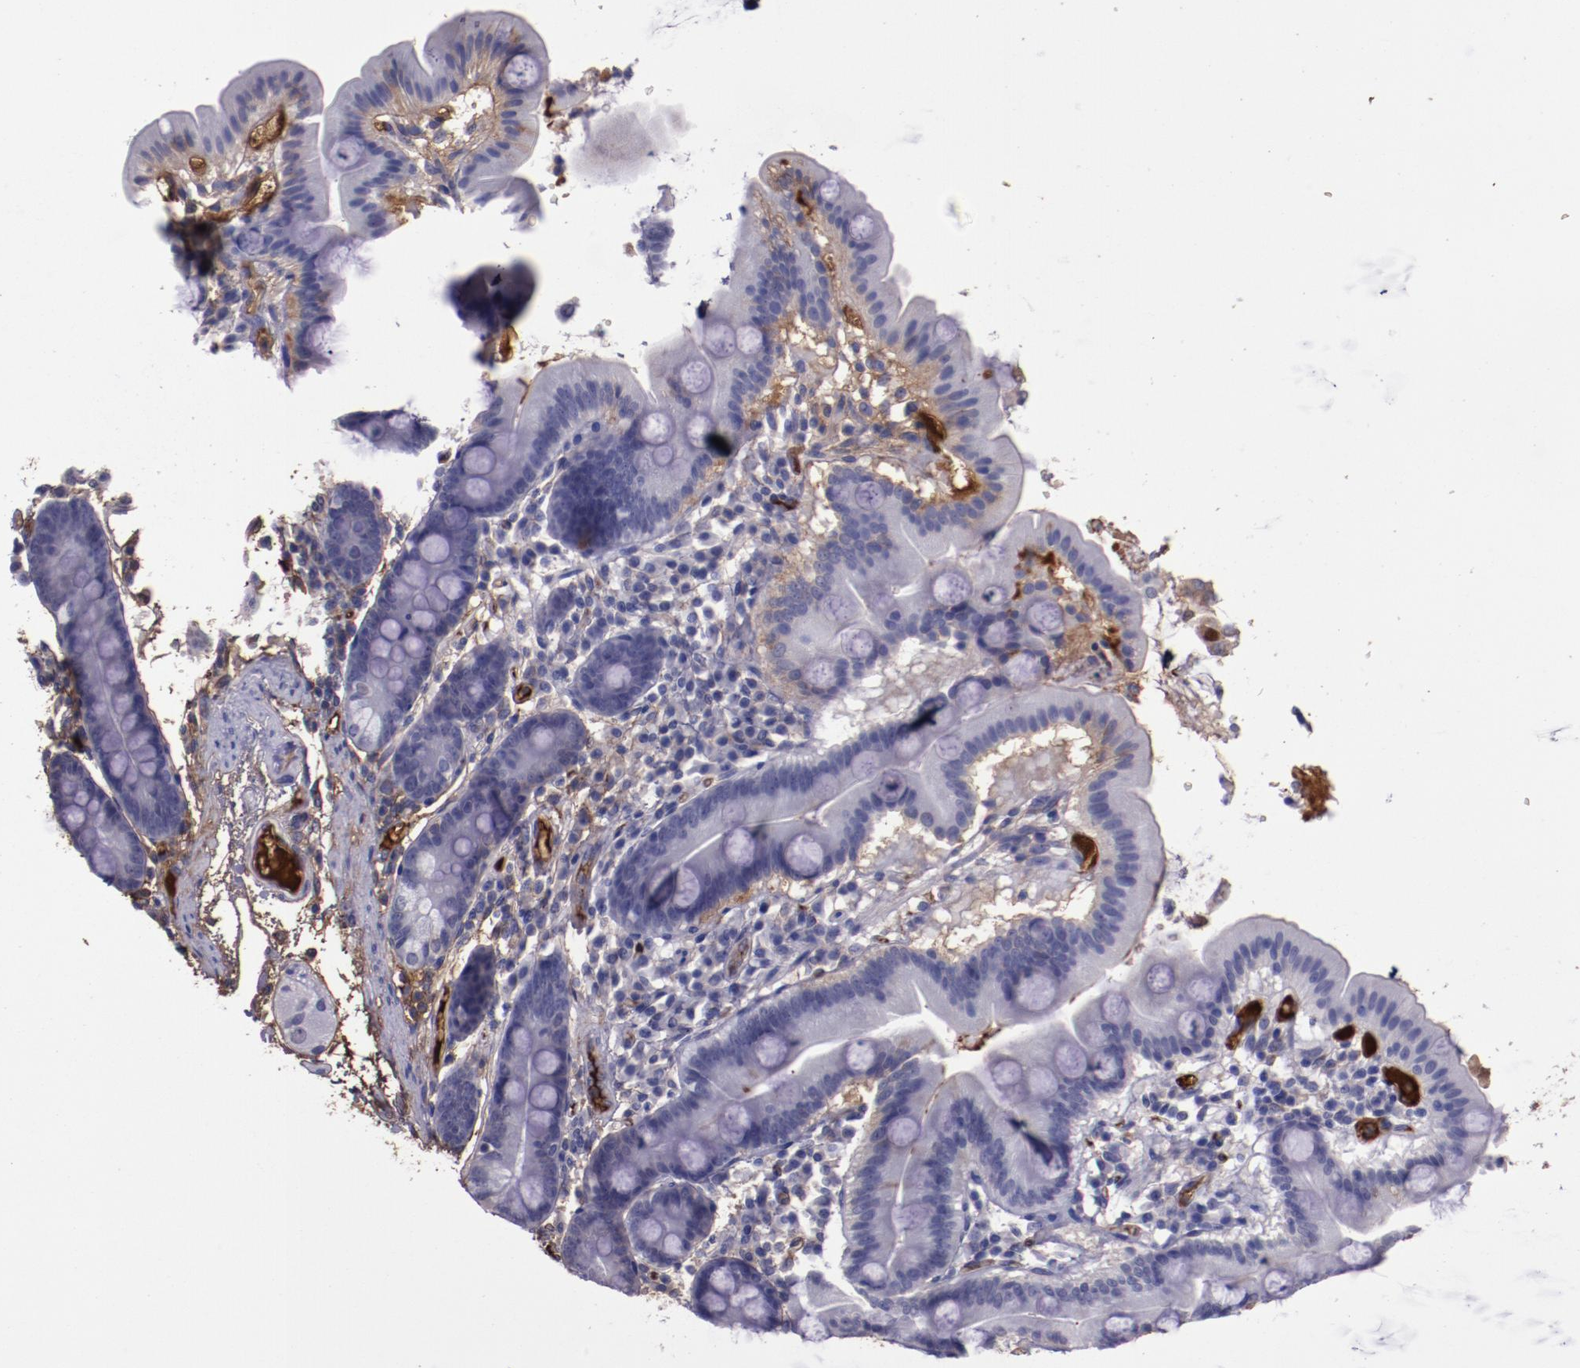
{"staining": {"intensity": "negative", "quantity": "none", "location": "none"}, "tissue": "duodenum", "cell_type": "Glandular cells", "image_type": "normal", "snomed": [{"axis": "morphology", "description": "Normal tissue, NOS"}, {"axis": "topography", "description": "Duodenum"}], "caption": "Immunohistochemistry (IHC) of normal human duodenum reveals no staining in glandular cells.", "gene": "A2M", "patient": {"sex": "male", "age": 50}}